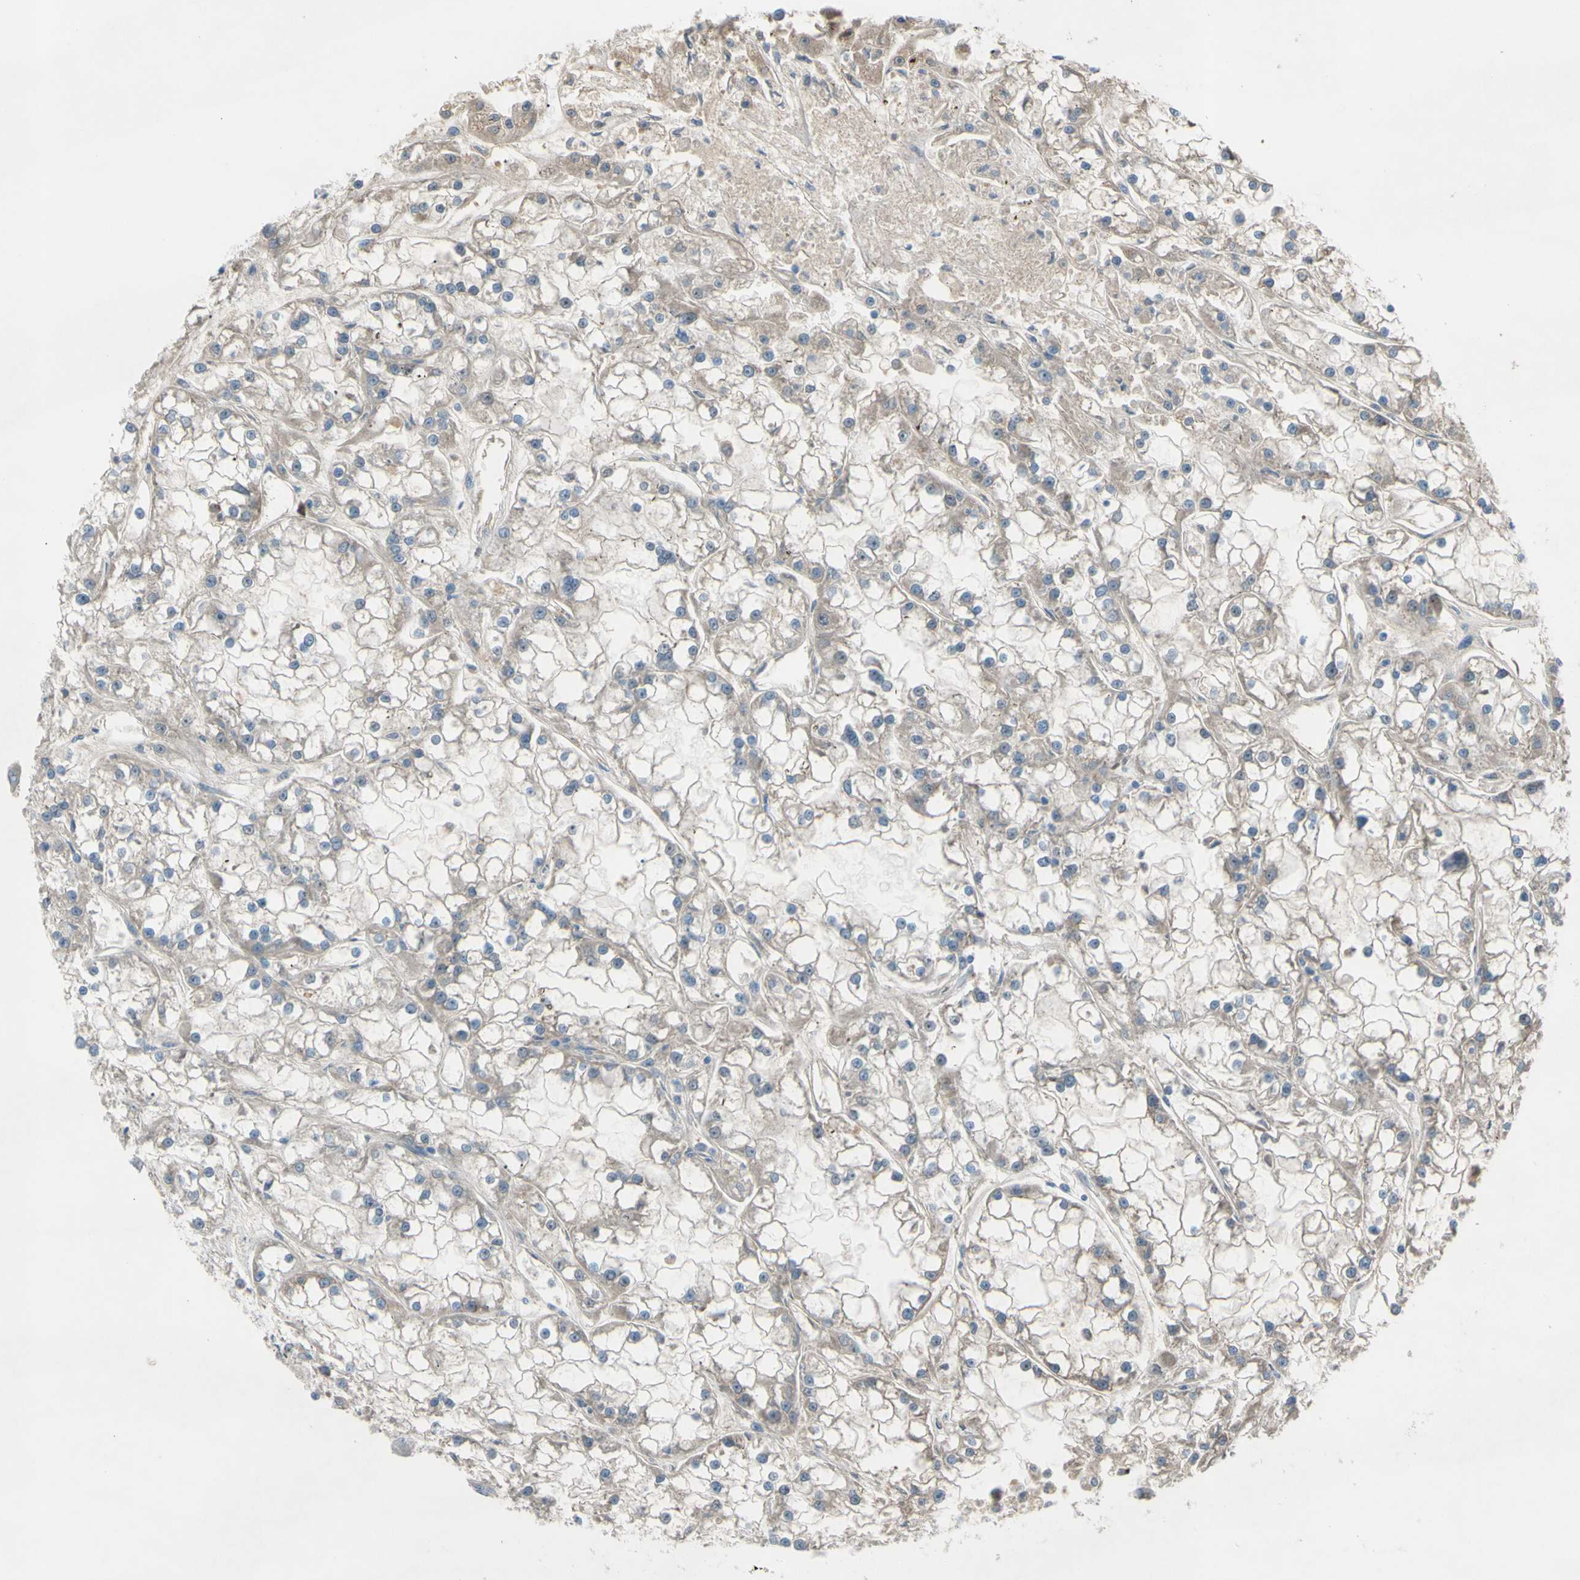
{"staining": {"intensity": "weak", "quantity": "25%-75%", "location": "cytoplasmic/membranous"}, "tissue": "renal cancer", "cell_type": "Tumor cells", "image_type": "cancer", "snomed": [{"axis": "morphology", "description": "Adenocarcinoma, NOS"}, {"axis": "topography", "description": "Kidney"}], "caption": "Adenocarcinoma (renal) stained with a brown dye displays weak cytoplasmic/membranous positive expression in about 25%-75% of tumor cells.", "gene": "ATRN", "patient": {"sex": "female", "age": 52}}